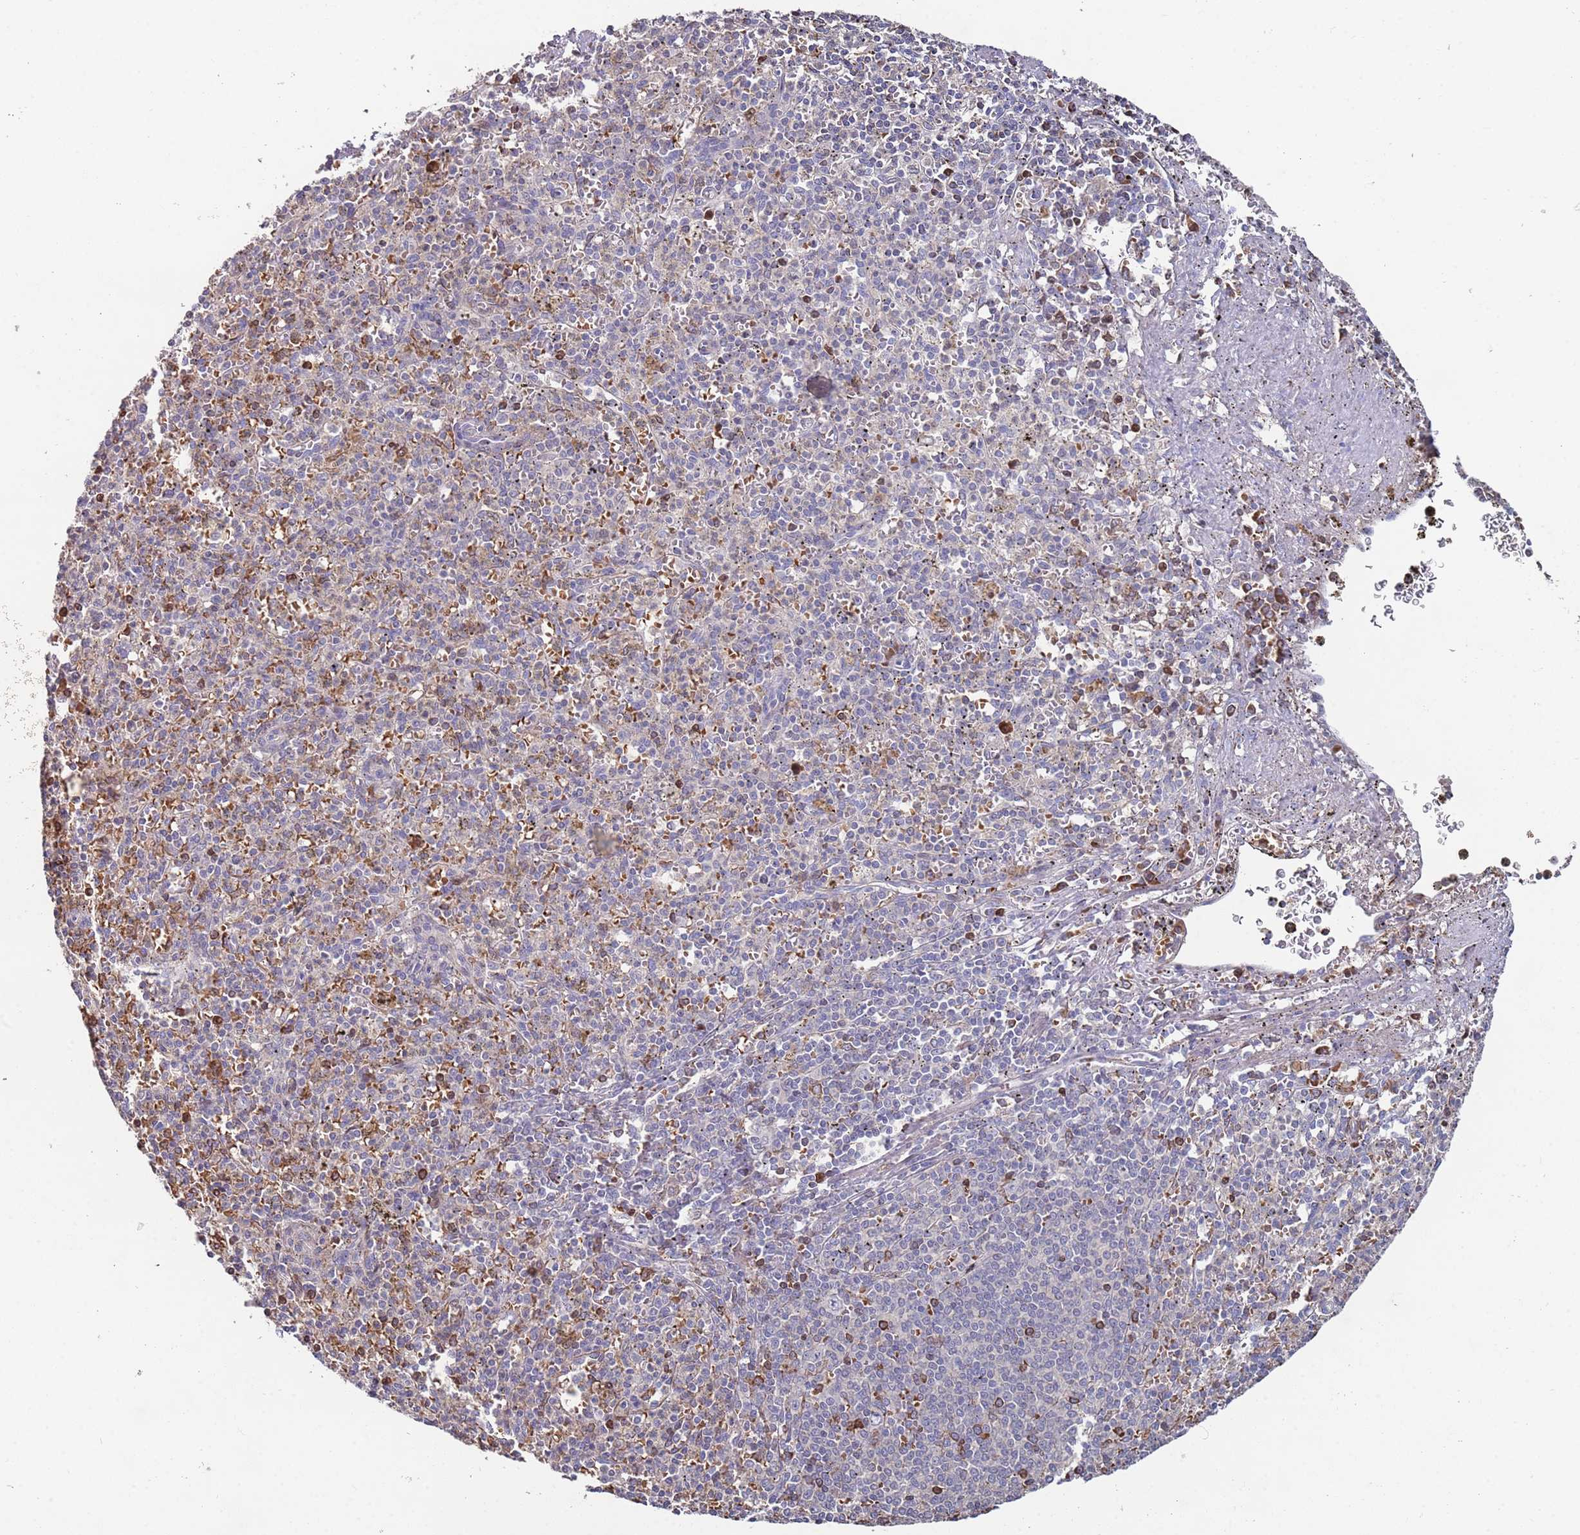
{"staining": {"intensity": "negative", "quantity": "none", "location": "none"}, "tissue": "spleen", "cell_type": "Cells in red pulp", "image_type": "normal", "snomed": [{"axis": "morphology", "description": "Normal tissue, NOS"}, {"axis": "topography", "description": "Spleen"}], "caption": "DAB (3,3'-diaminobenzidine) immunohistochemical staining of unremarkable human spleen displays no significant staining in cells in red pulp.", "gene": "LACC1", "patient": {"sex": "male", "age": 72}}